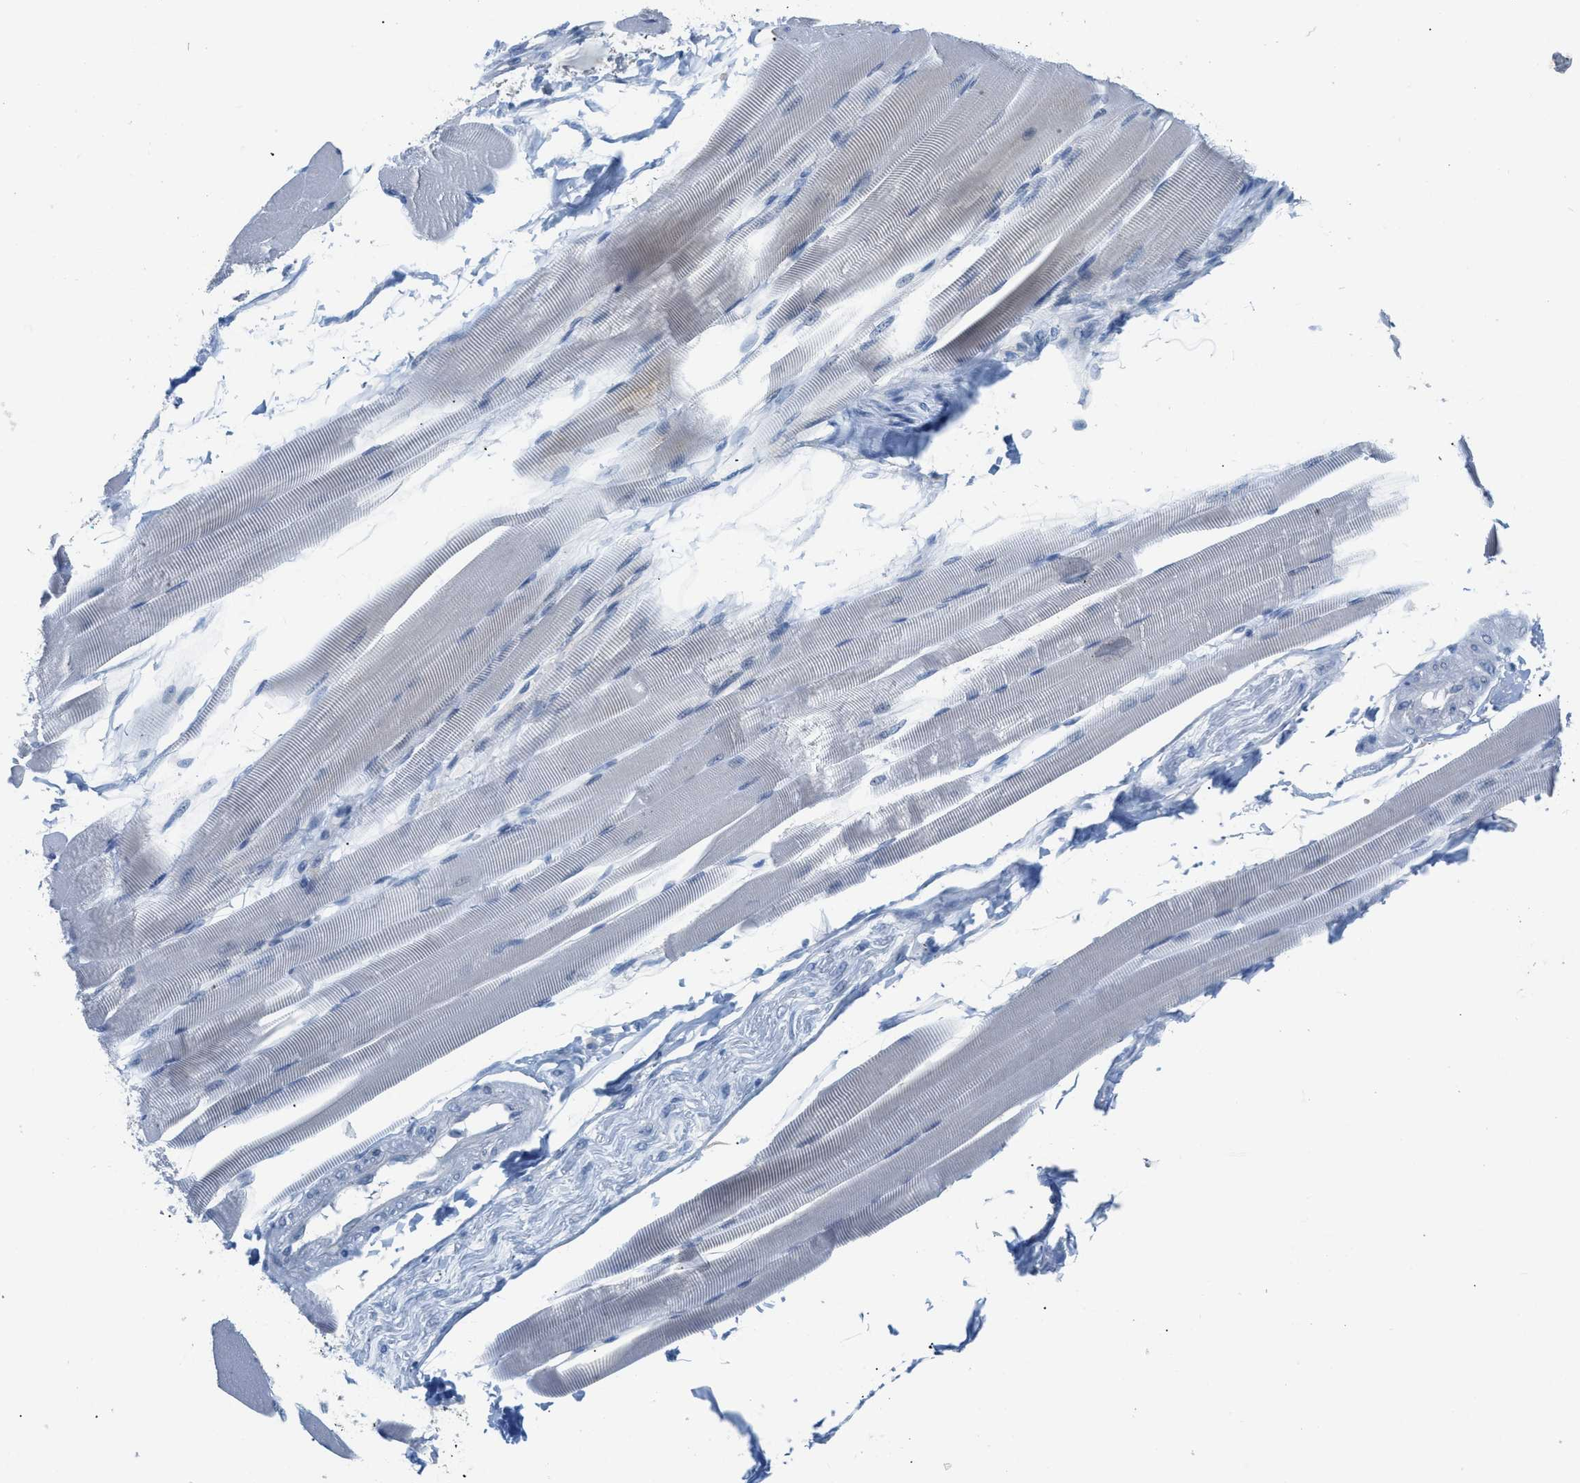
{"staining": {"intensity": "negative", "quantity": "none", "location": "none"}, "tissue": "skeletal muscle", "cell_type": "Myocytes", "image_type": "normal", "snomed": [{"axis": "morphology", "description": "Normal tissue, NOS"}, {"axis": "topography", "description": "Skeletal muscle"}, {"axis": "topography", "description": "Peripheral nerve tissue"}], "caption": "The micrograph reveals no significant positivity in myocytes of skeletal muscle.", "gene": "HSF2", "patient": {"sex": "female", "age": 84}}